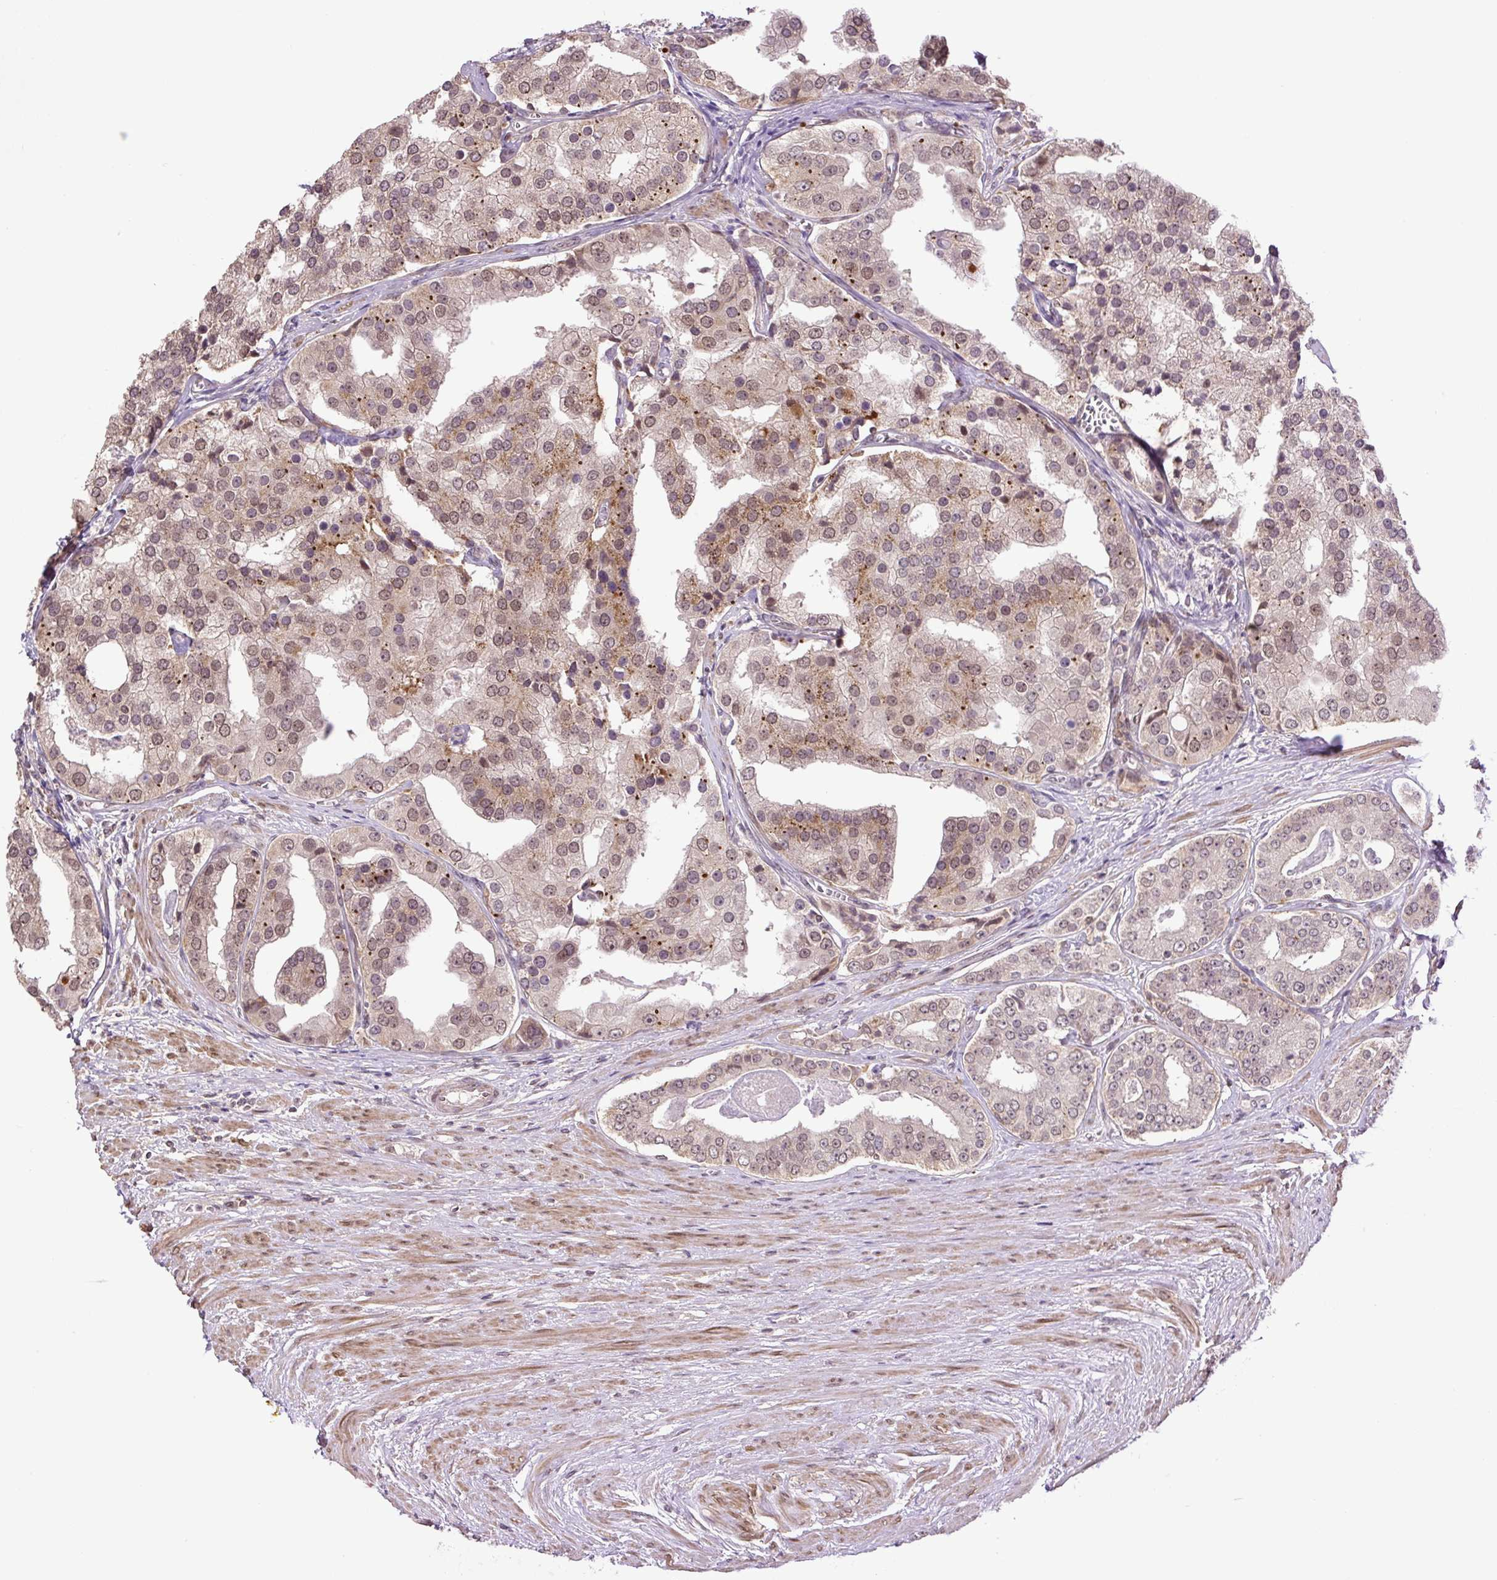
{"staining": {"intensity": "moderate", "quantity": "25%-75%", "location": "cytoplasmic/membranous,nuclear"}, "tissue": "prostate cancer", "cell_type": "Tumor cells", "image_type": "cancer", "snomed": [{"axis": "morphology", "description": "Adenocarcinoma, High grade"}, {"axis": "topography", "description": "Prostate"}], "caption": "Immunohistochemistry micrograph of neoplastic tissue: high-grade adenocarcinoma (prostate) stained using immunohistochemistry (IHC) shows medium levels of moderate protein expression localized specifically in the cytoplasmic/membranous and nuclear of tumor cells, appearing as a cytoplasmic/membranous and nuclear brown color.", "gene": "KPNA1", "patient": {"sex": "male", "age": 71}}